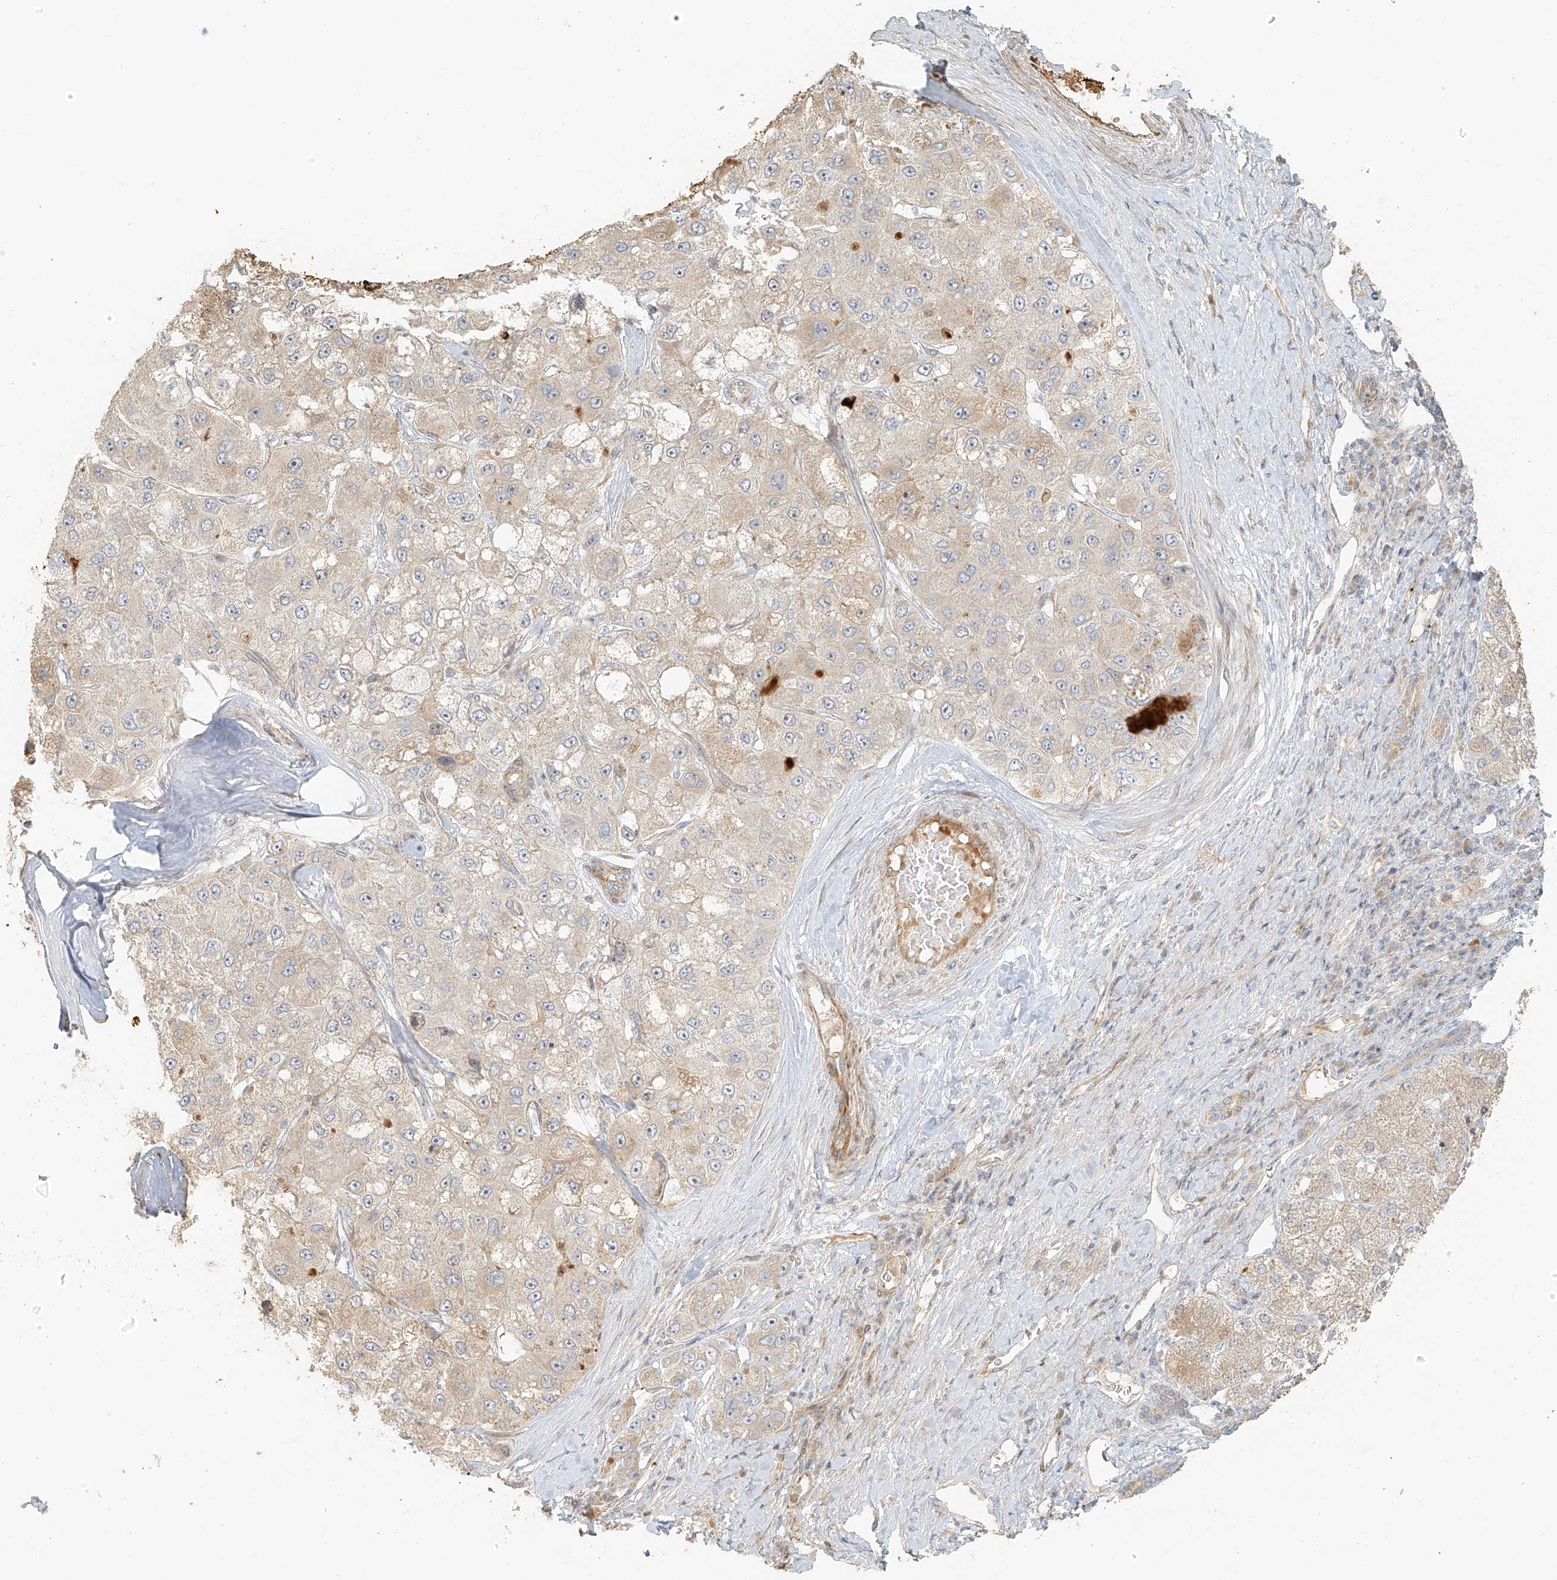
{"staining": {"intensity": "weak", "quantity": "<25%", "location": "cytoplasmic/membranous"}, "tissue": "liver cancer", "cell_type": "Tumor cells", "image_type": "cancer", "snomed": [{"axis": "morphology", "description": "Carcinoma, Hepatocellular, NOS"}, {"axis": "topography", "description": "Liver"}], "caption": "Tumor cells show no significant positivity in liver cancer (hepatocellular carcinoma). Nuclei are stained in blue.", "gene": "MIPEP", "patient": {"sex": "male", "age": 80}}